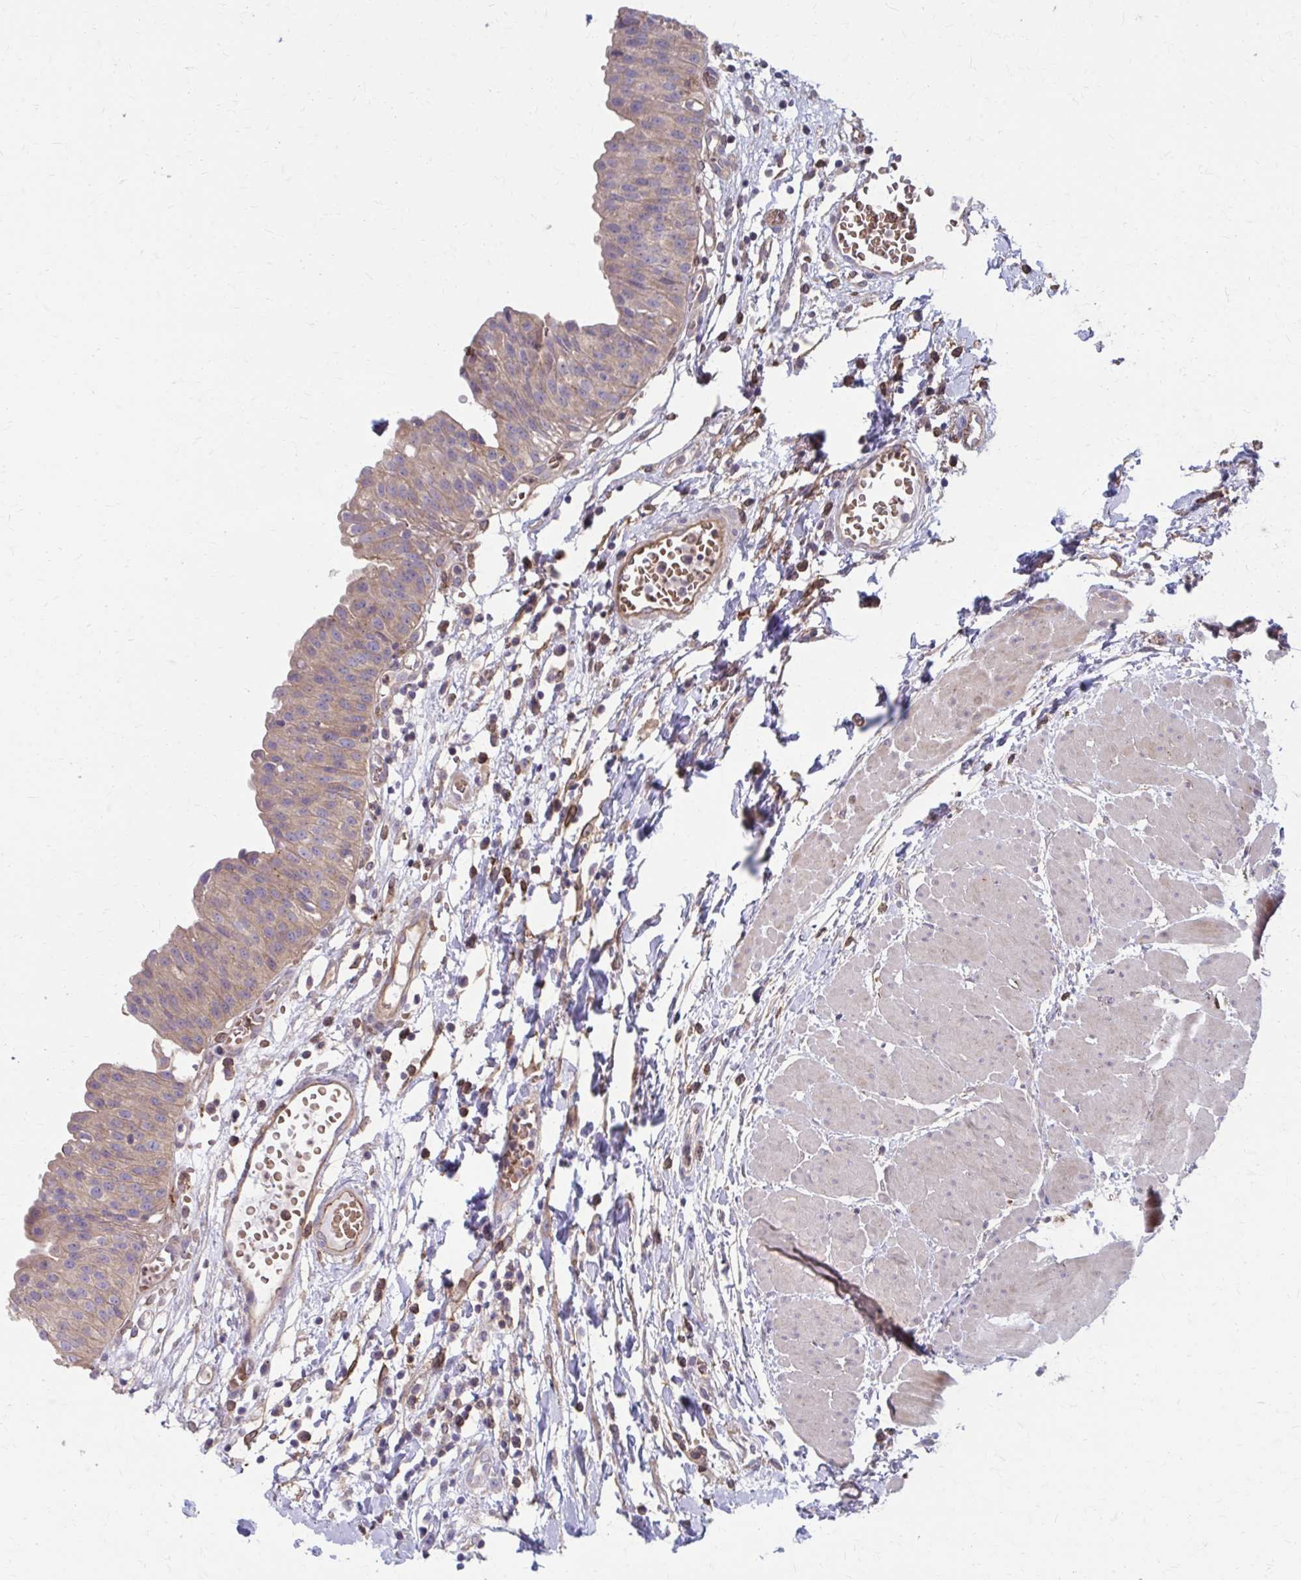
{"staining": {"intensity": "weak", "quantity": "25%-75%", "location": "cytoplasmic/membranous"}, "tissue": "urinary bladder", "cell_type": "Urothelial cells", "image_type": "normal", "snomed": [{"axis": "morphology", "description": "Normal tissue, NOS"}, {"axis": "topography", "description": "Urinary bladder"}], "caption": "Immunohistochemical staining of normal human urinary bladder displays 25%-75% levels of weak cytoplasmic/membranous protein positivity in about 25%-75% of urothelial cells. The protein of interest is stained brown, and the nuclei are stained in blue (DAB IHC with brightfield microscopy, high magnification).", "gene": "MMP14", "patient": {"sex": "male", "age": 64}}